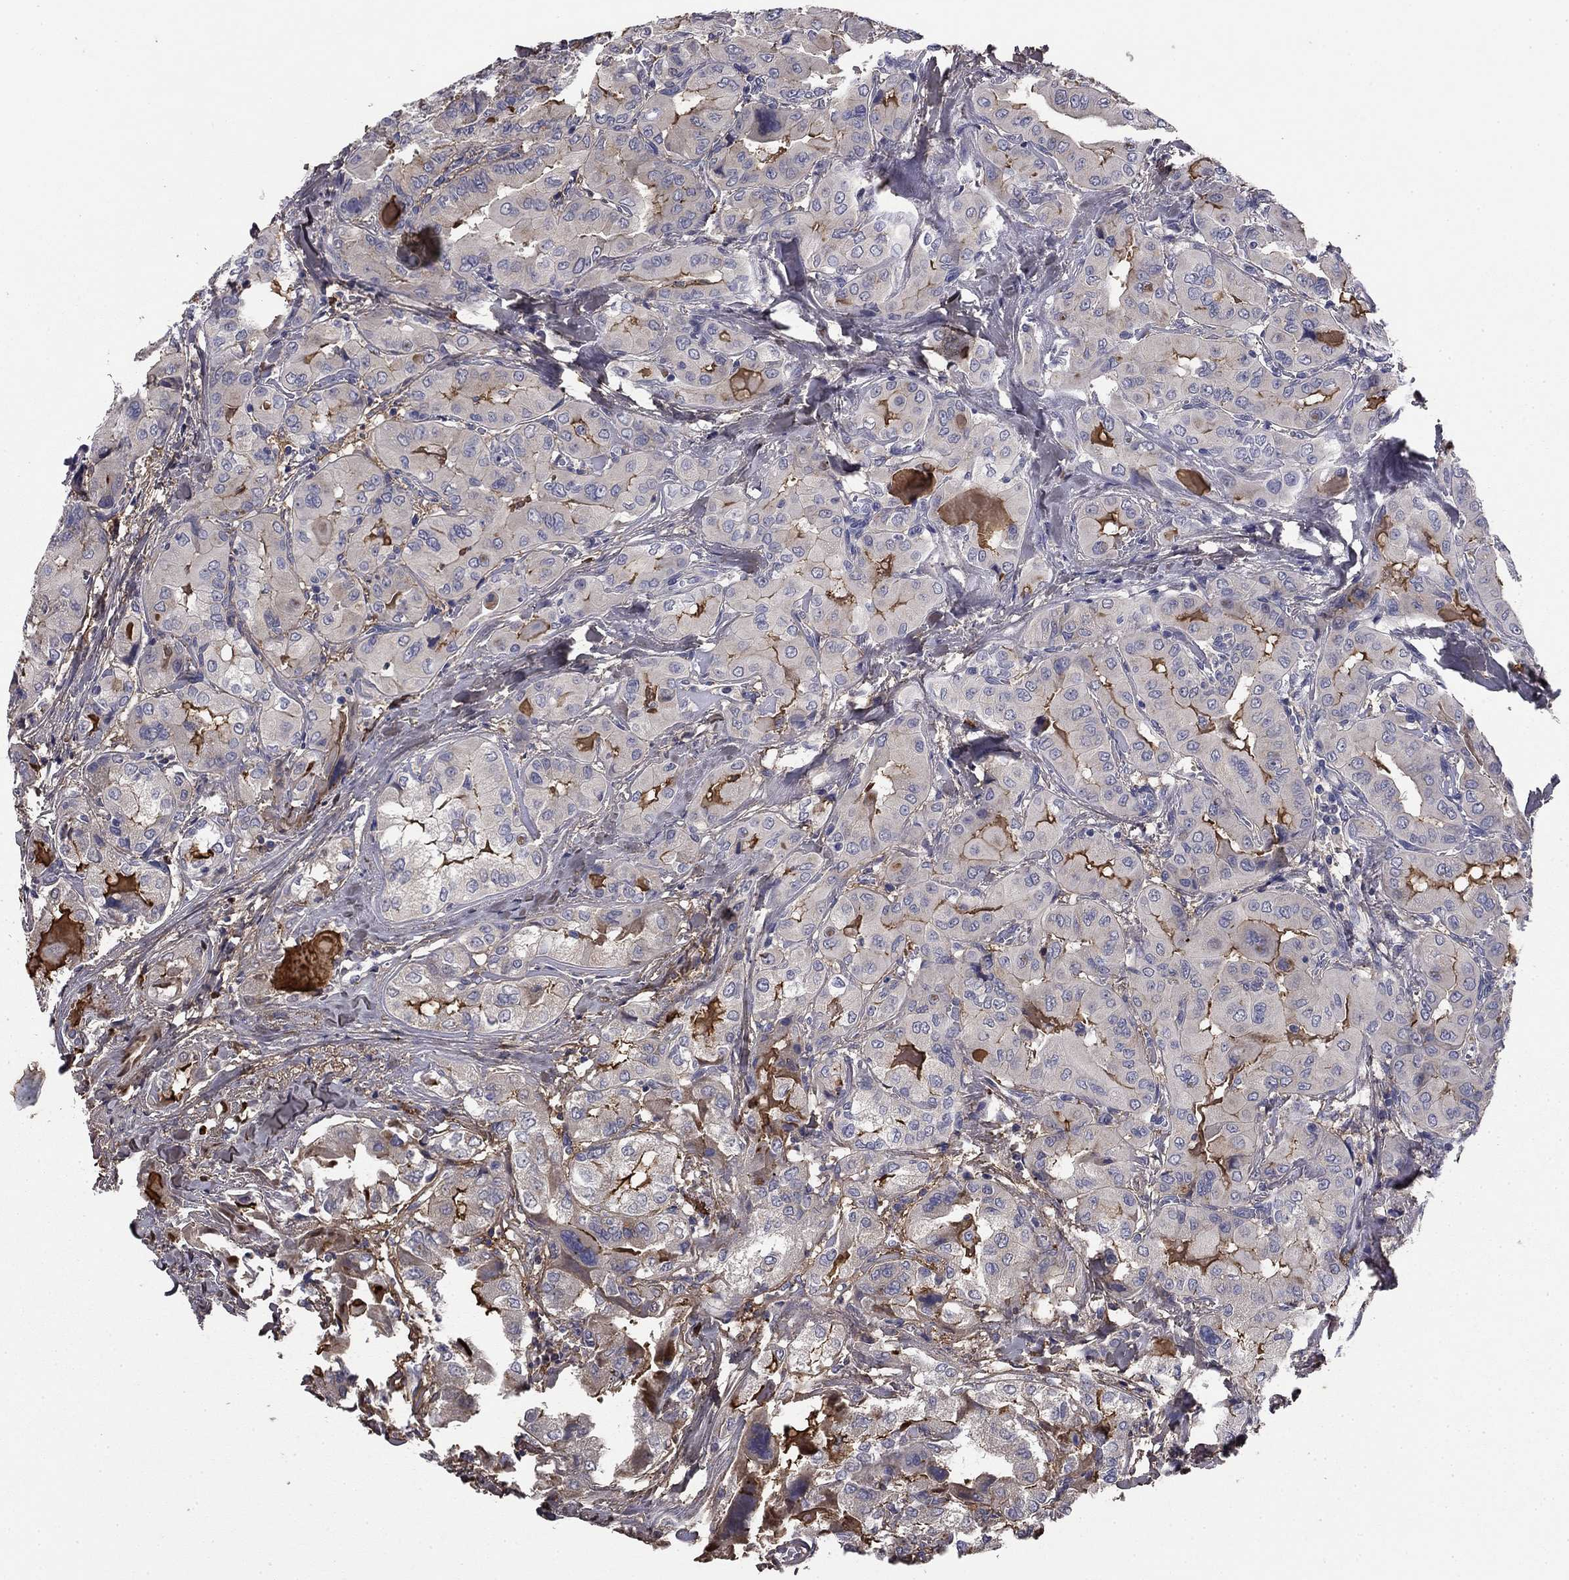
{"staining": {"intensity": "negative", "quantity": "none", "location": "none"}, "tissue": "thyroid cancer", "cell_type": "Tumor cells", "image_type": "cancer", "snomed": [{"axis": "morphology", "description": "Normal tissue, NOS"}, {"axis": "morphology", "description": "Papillary adenocarcinoma, NOS"}, {"axis": "topography", "description": "Thyroid gland"}], "caption": "An IHC image of thyroid papillary adenocarcinoma is shown. There is no staining in tumor cells of thyroid papillary adenocarcinoma. Nuclei are stained in blue.", "gene": "COL2A1", "patient": {"sex": "female", "age": 66}}